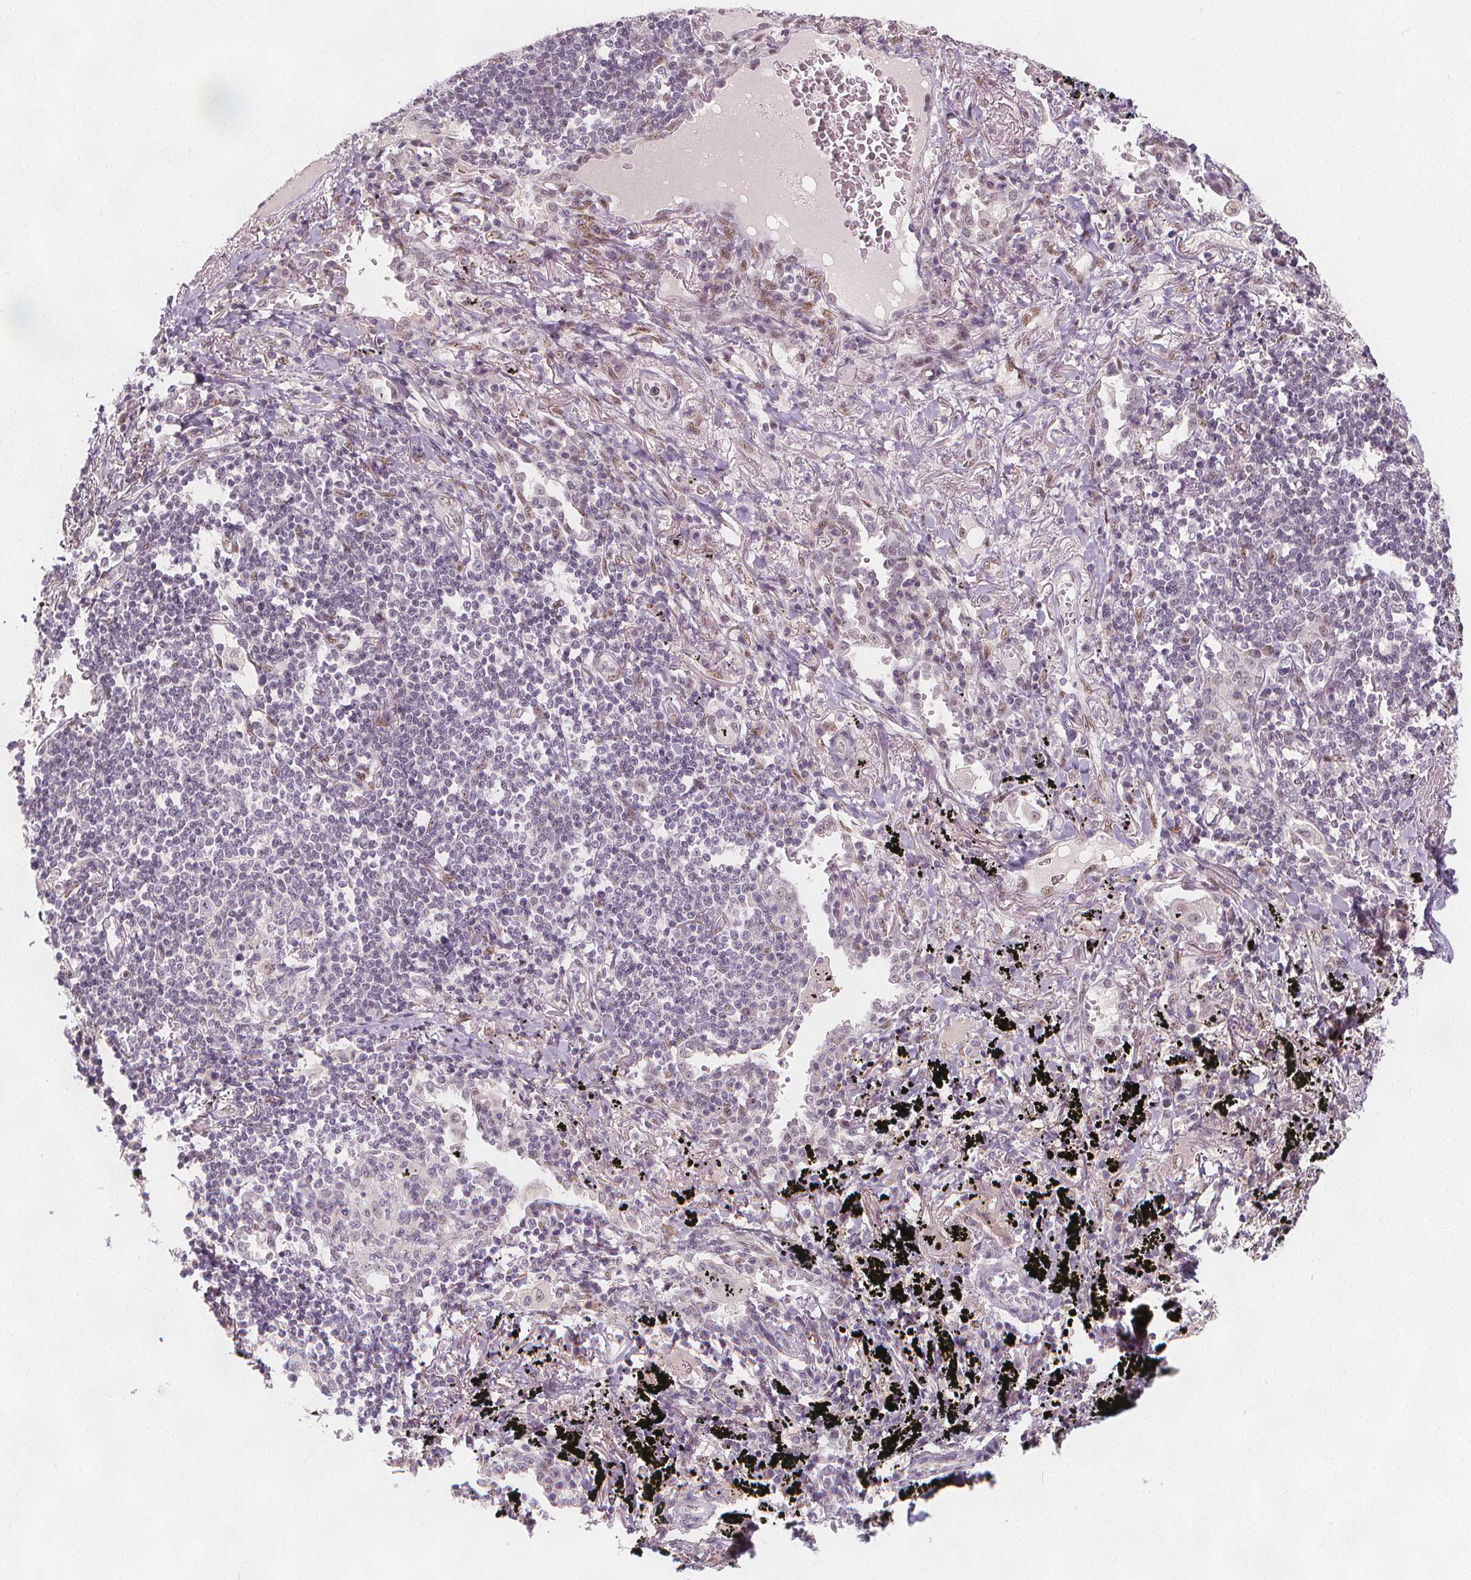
{"staining": {"intensity": "negative", "quantity": "none", "location": "none"}, "tissue": "lung cancer", "cell_type": "Tumor cells", "image_type": "cancer", "snomed": [{"axis": "morphology", "description": "Squamous cell carcinoma, NOS"}, {"axis": "topography", "description": "Lung"}], "caption": "Squamous cell carcinoma (lung) stained for a protein using immunohistochemistry (IHC) reveals no positivity tumor cells.", "gene": "DRC3", "patient": {"sex": "male", "age": 78}}